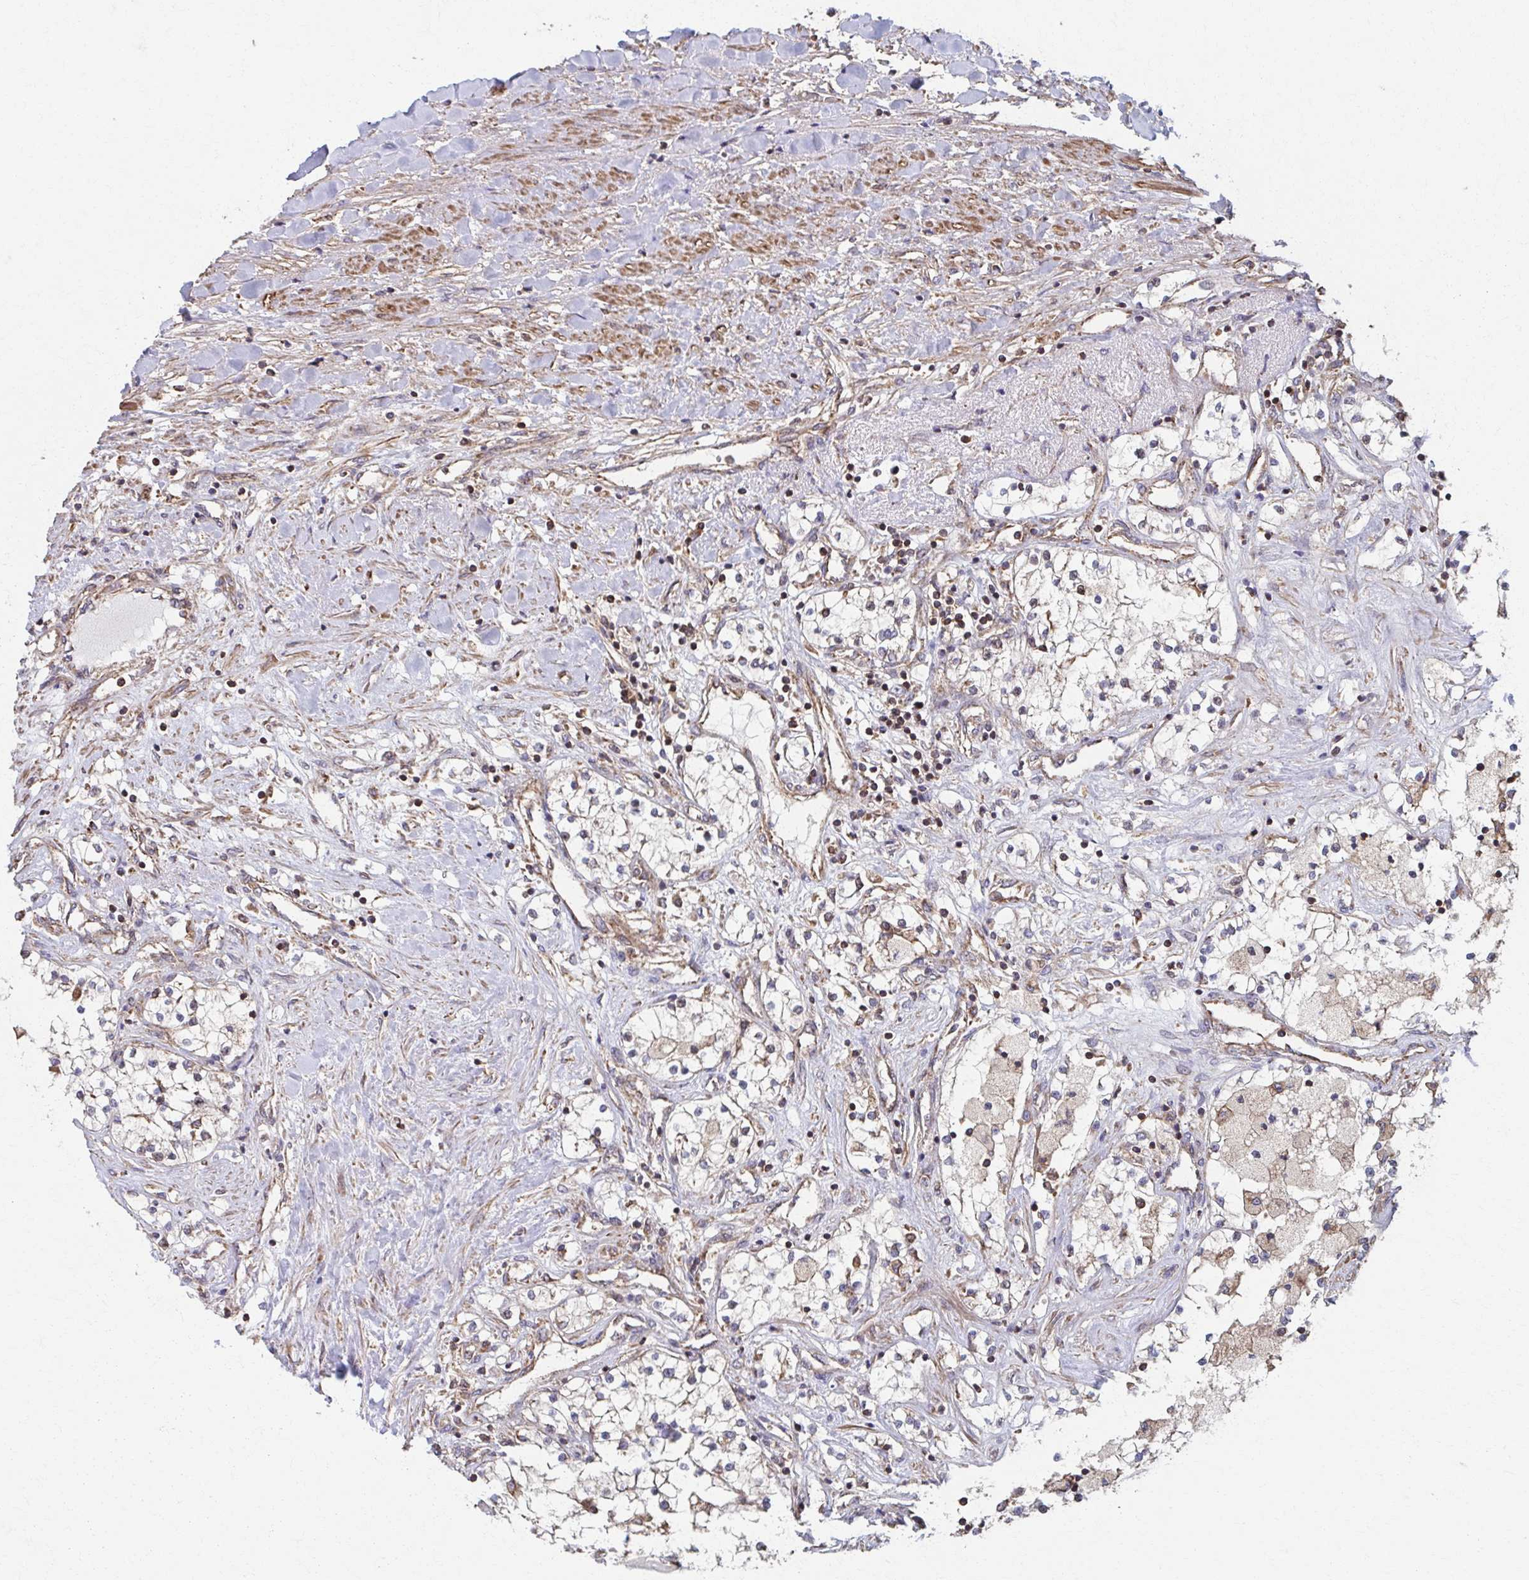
{"staining": {"intensity": "negative", "quantity": "none", "location": "none"}, "tissue": "renal cancer", "cell_type": "Tumor cells", "image_type": "cancer", "snomed": [{"axis": "morphology", "description": "Adenocarcinoma, NOS"}, {"axis": "topography", "description": "Kidney"}], "caption": "Tumor cells are negative for brown protein staining in renal adenocarcinoma.", "gene": "KLHL34", "patient": {"sex": "male", "age": 68}}